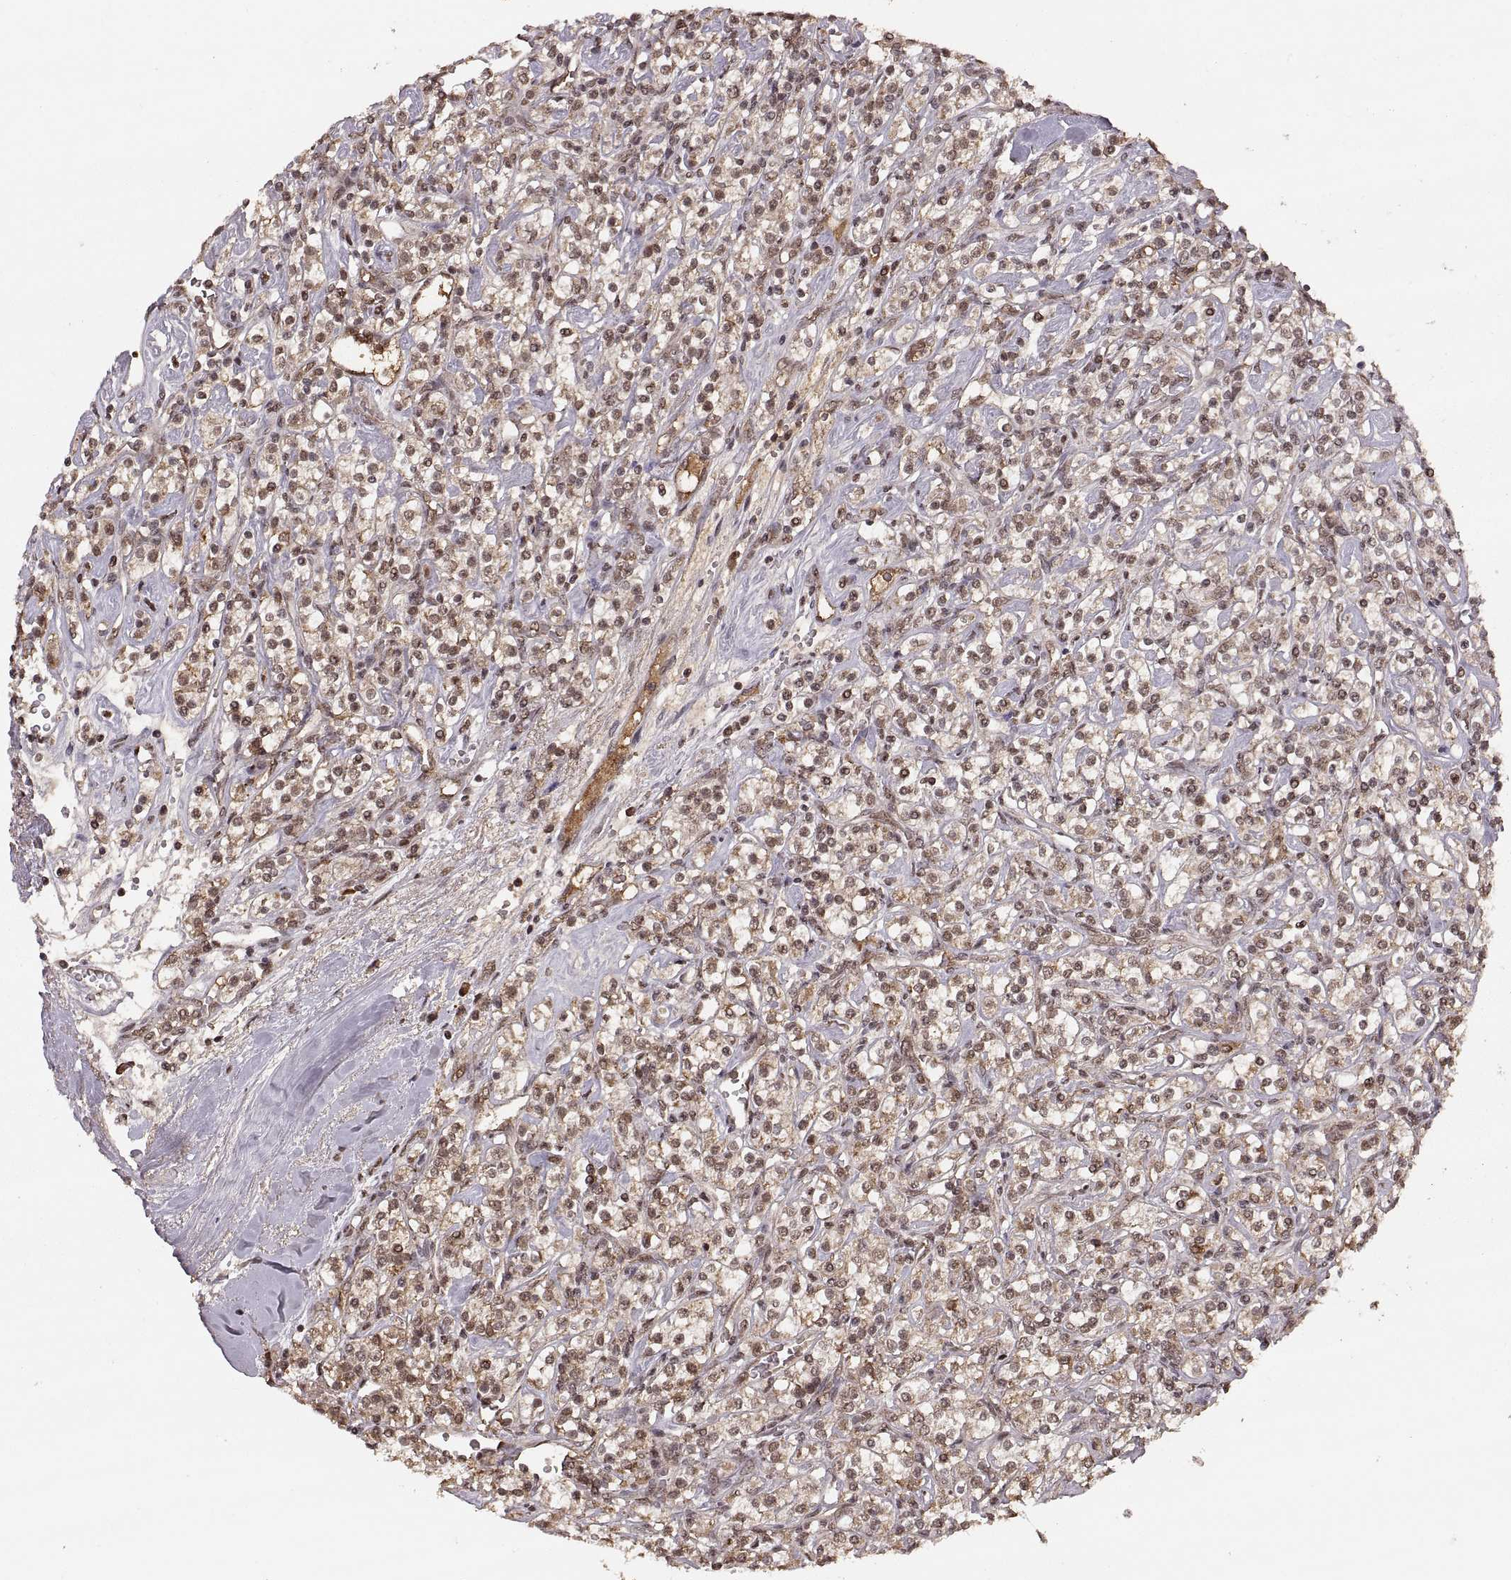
{"staining": {"intensity": "weak", "quantity": ">75%", "location": "cytoplasmic/membranous,nuclear"}, "tissue": "renal cancer", "cell_type": "Tumor cells", "image_type": "cancer", "snomed": [{"axis": "morphology", "description": "Adenocarcinoma, NOS"}, {"axis": "topography", "description": "Kidney"}], "caption": "Brown immunohistochemical staining in renal cancer demonstrates weak cytoplasmic/membranous and nuclear positivity in approximately >75% of tumor cells.", "gene": "RFT1", "patient": {"sex": "male", "age": 77}}